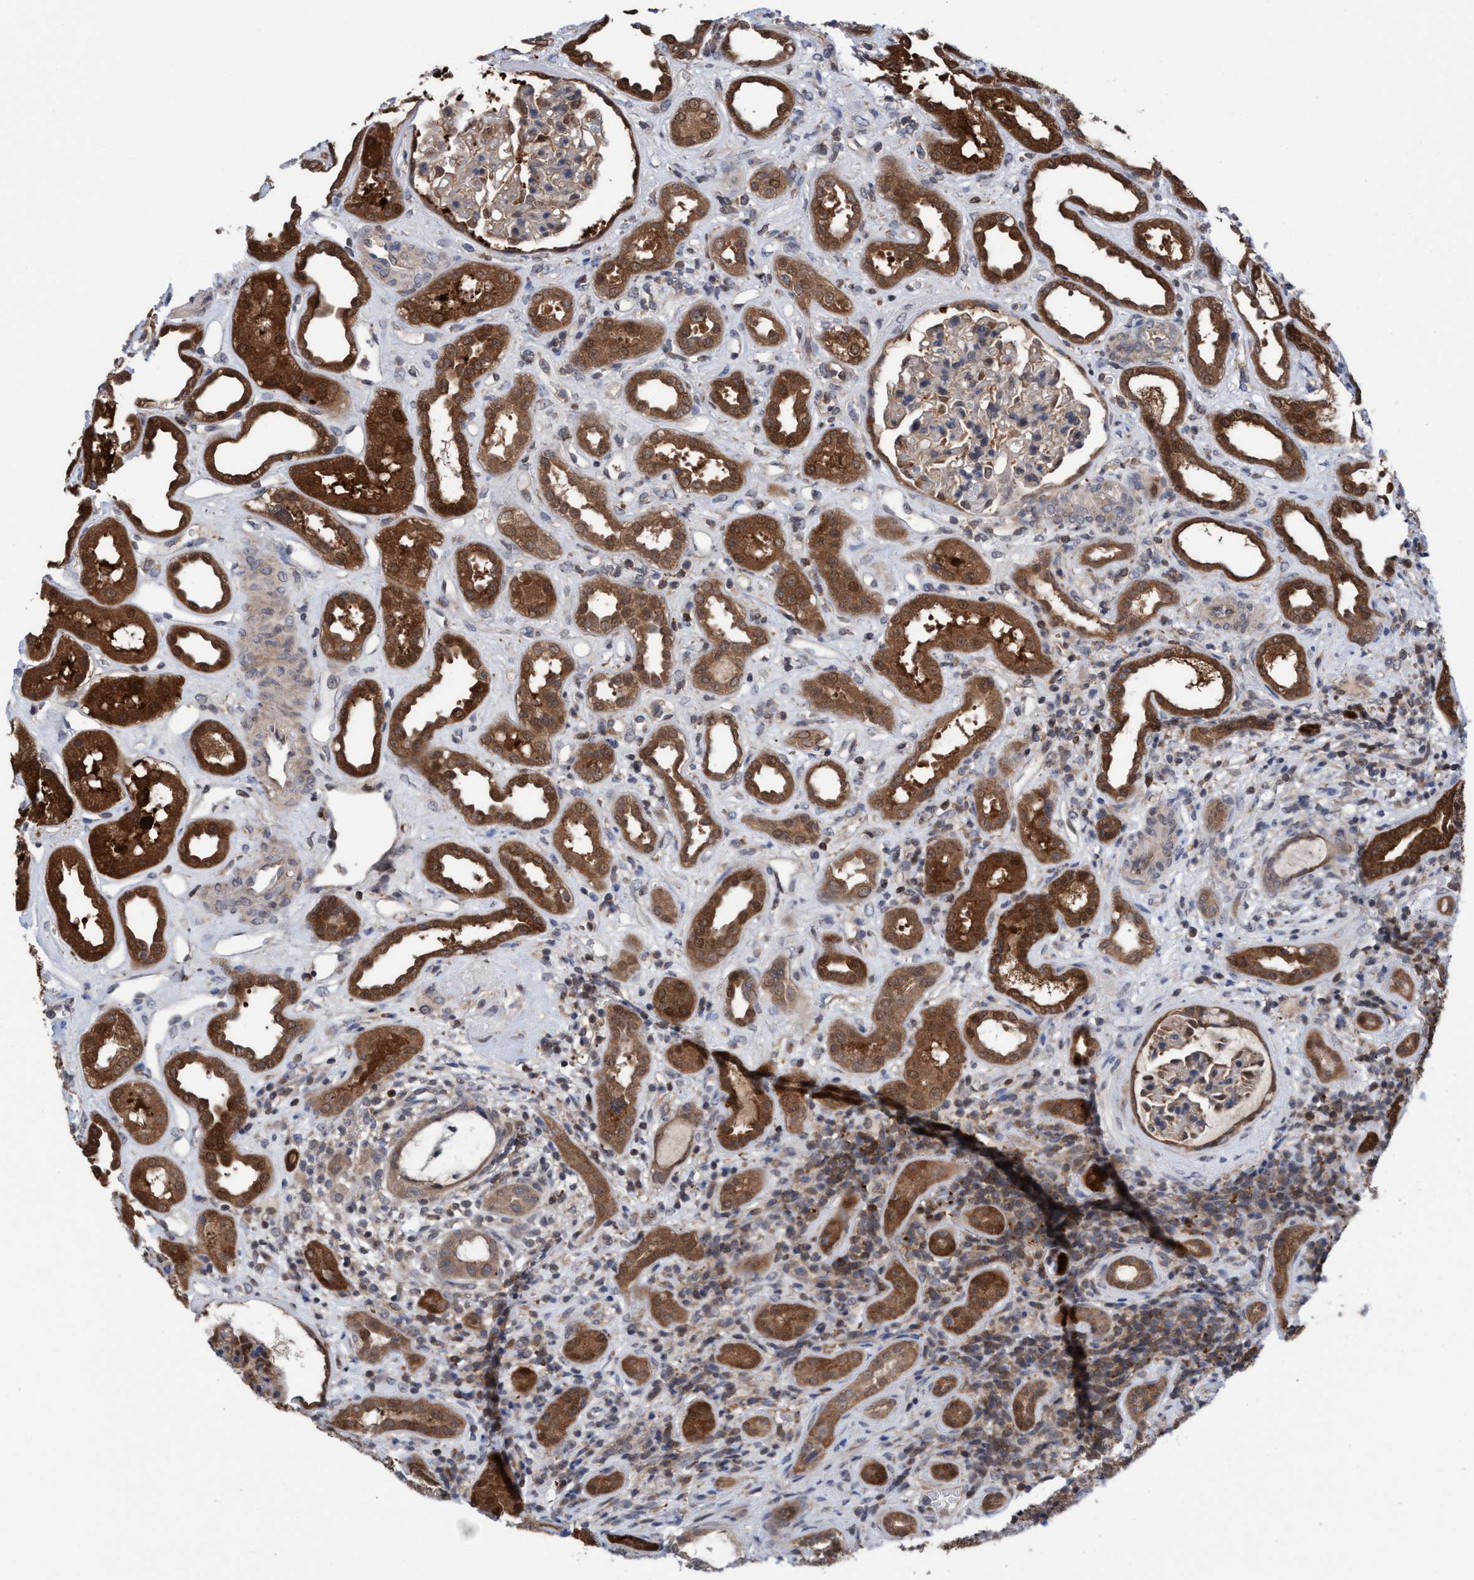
{"staining": {"intensity": "moderate", "quantity": "25%-75%", "location": "cytoplasmic/membranous"}, "tissue": "kidney", "cell_type": "Cells in glomeruli", "image_type": "normal", "snomed": [{"axis": "morphology", "description": "Normal tissue, NOS"}, {"axis": "topography", "description": "Kidney"}], "caption": "Immunohistochemistry (IHC) histopathology image of benign kidney: human kidney stained using immunohistochemistry (IHC) demonstrates medium levels of moderate protein expression localized specifically in the cytoplasmic/membranous of cells in glomeruli, appearing as a cytoplasmic/membranous brown color.", "gene": "GLOD4", "patient": {"sex": "male", "age": 59}}